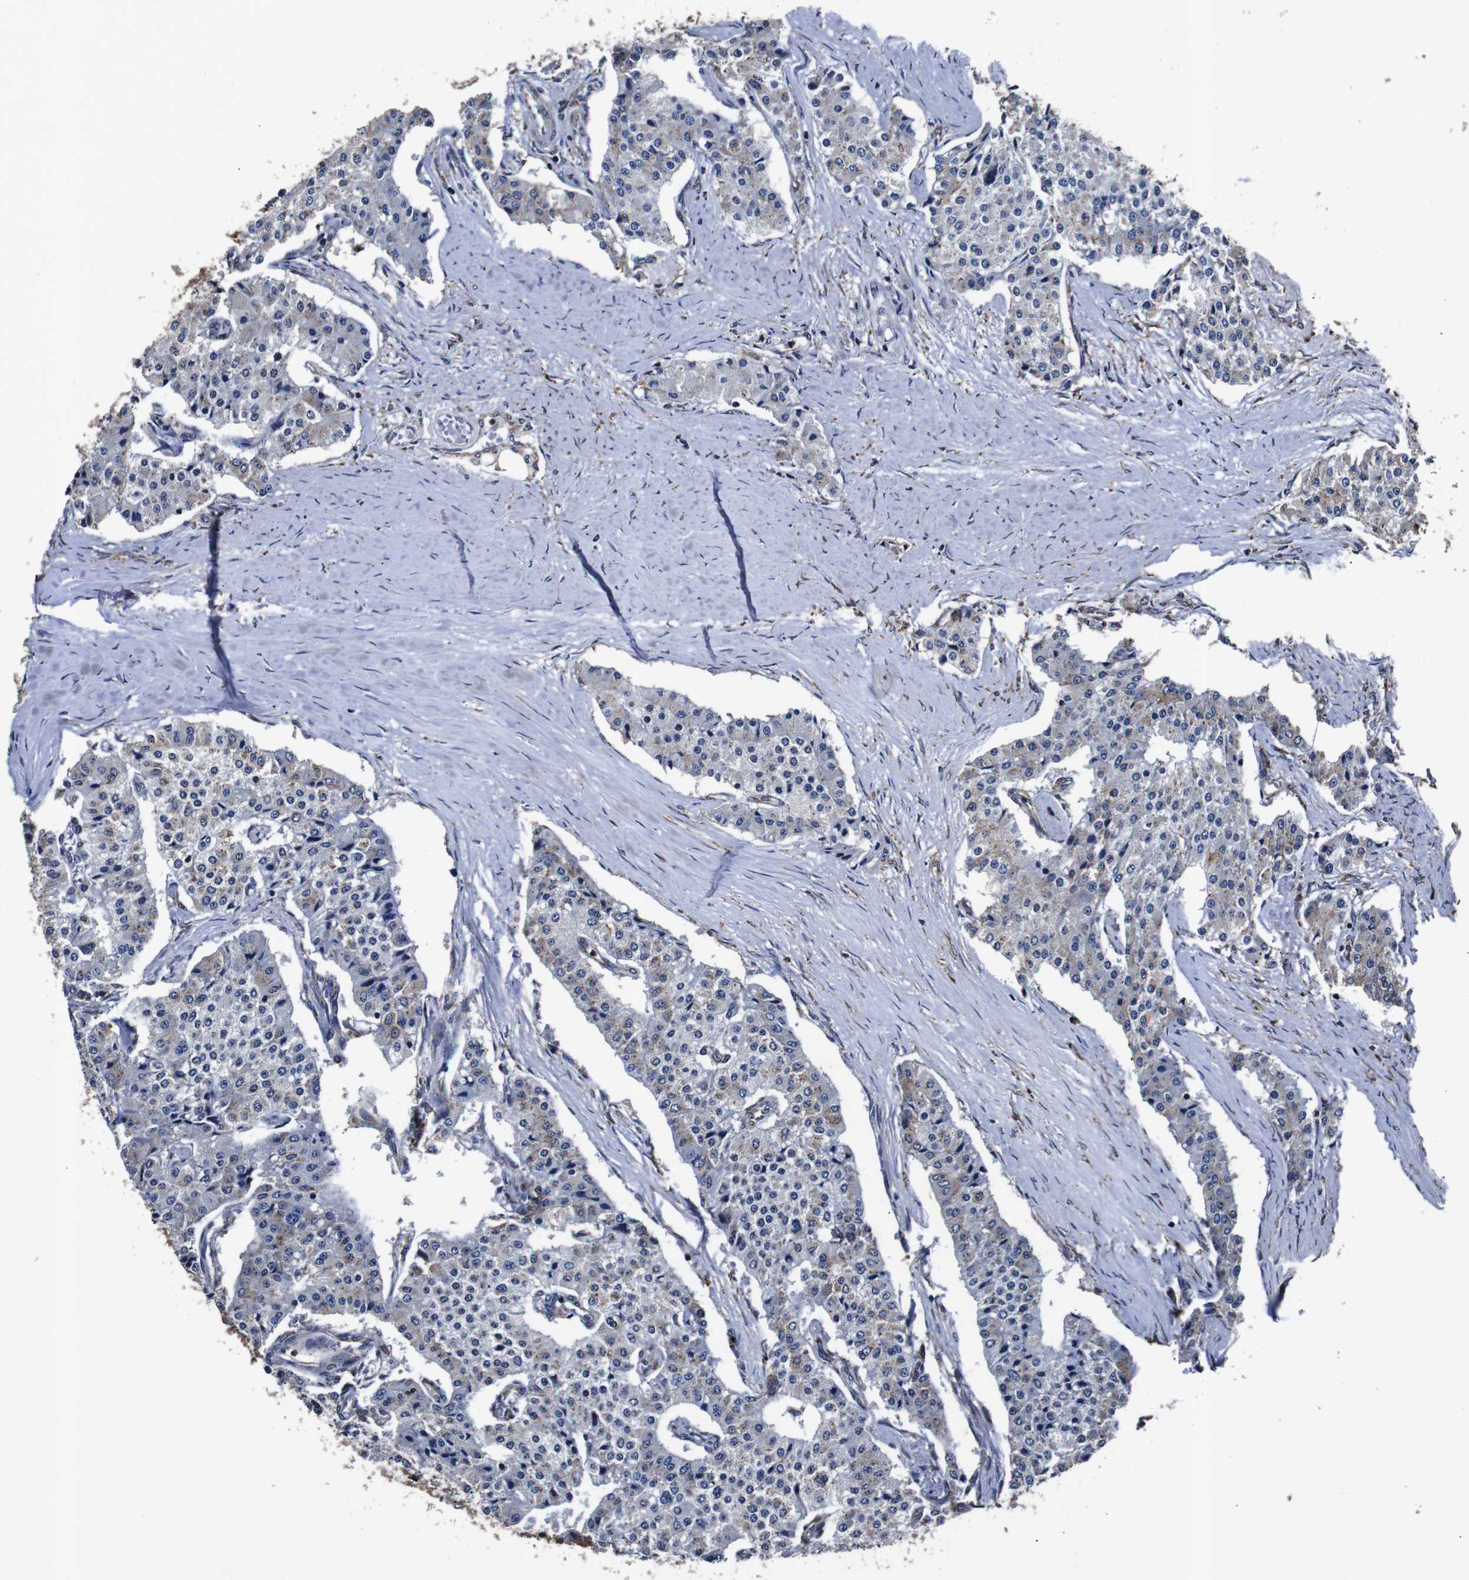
{"staining": {"intensity": "negative", "quantity": "none", "location": "none"}, "tissue": "carcinoid", "cell_type": "Tumor cells", "image_type": "cancer", "snomed": [{"axis": "morphology", "description": "Carcinoid, malignant, NOS"}, {"axis": "topography", "description": "Colon"}], "caption": "This image is of carcinoid stained with immunohistochemistry to label a protein in brown with the nuclei are counter-stained blue. There is no expression in tumor cells. (DAB immunohistochemistry with hematoxylin counter stain).", "gene": "PPIB", "patient": {"sex": "female", "age": 52}}